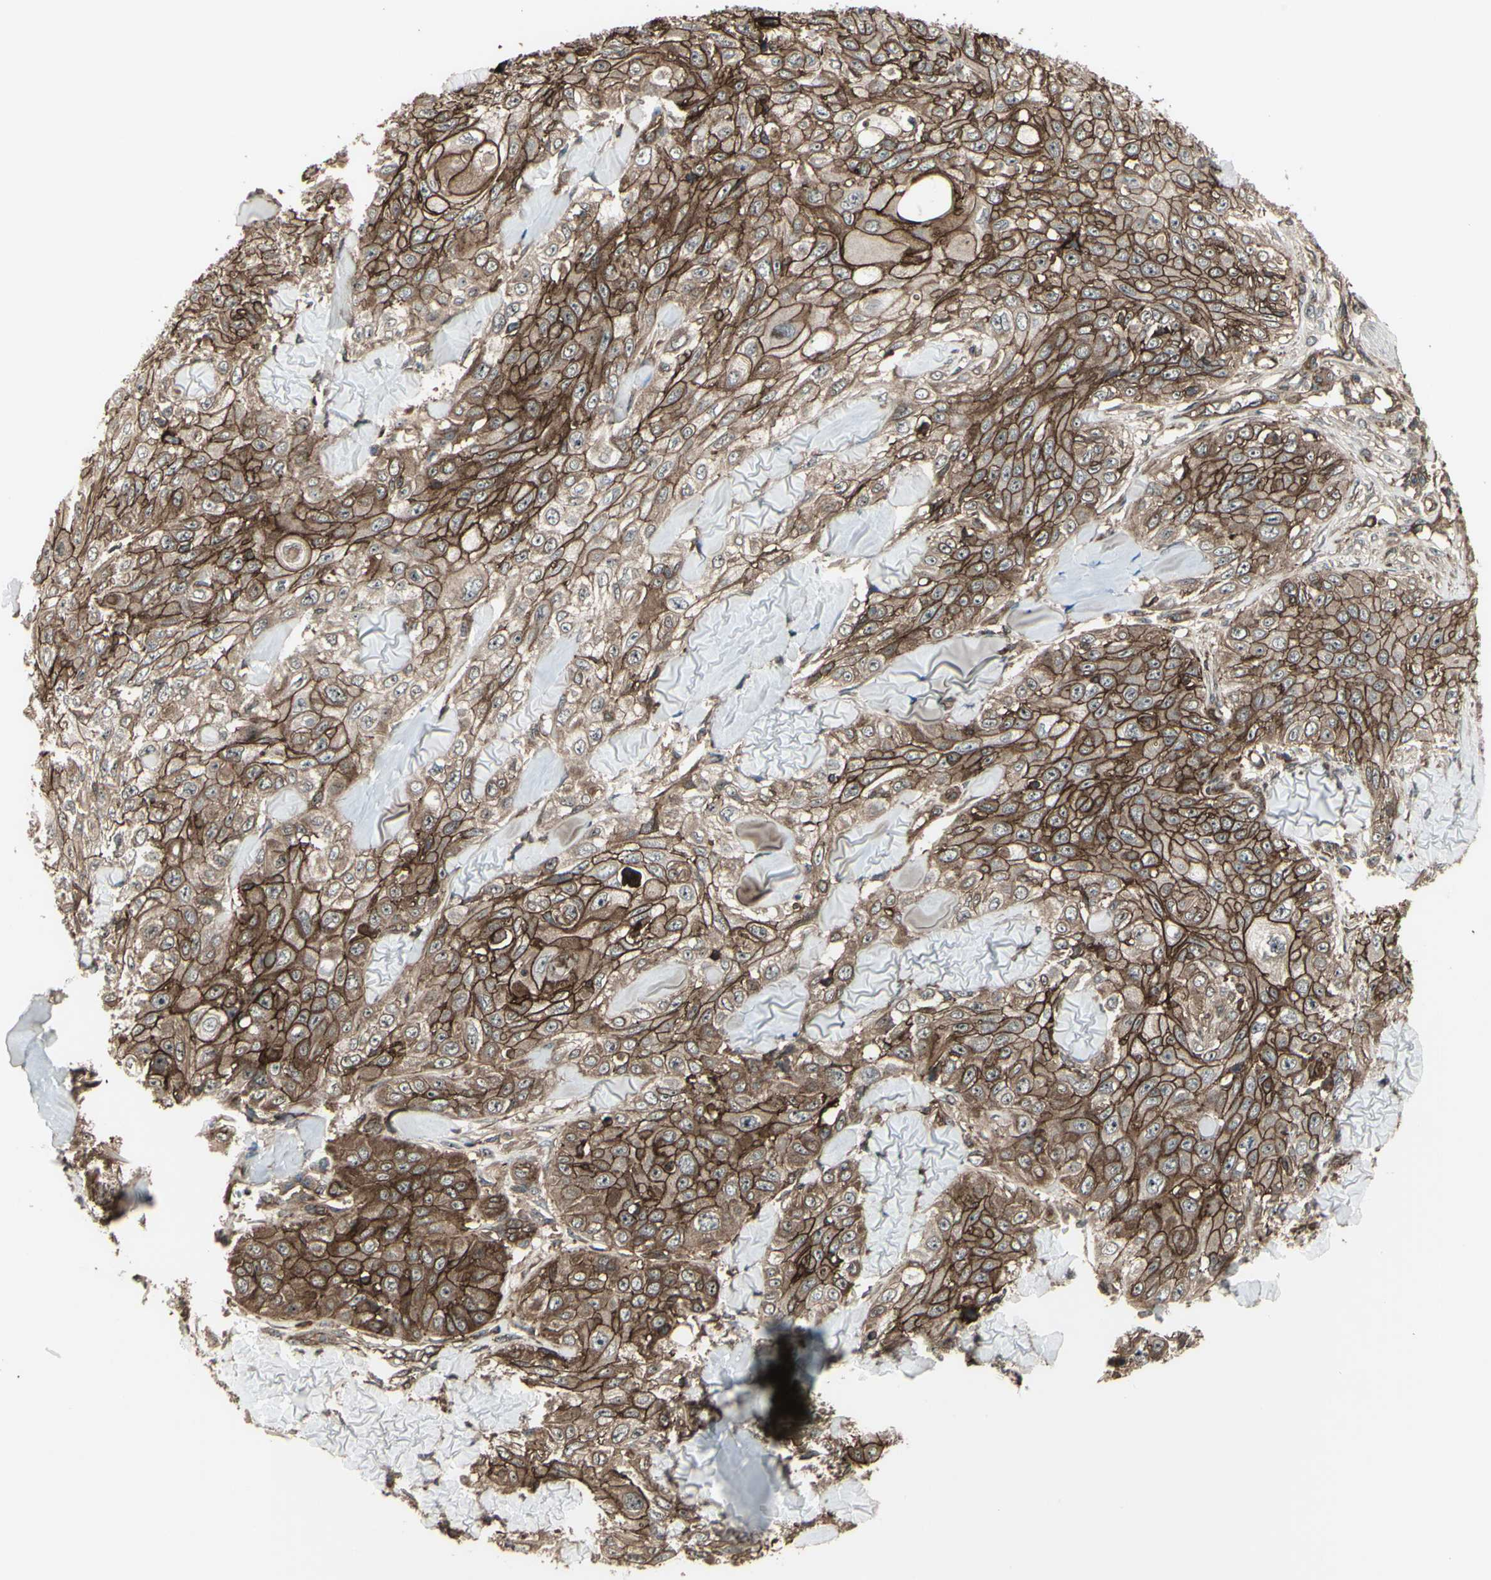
{"staining": {"intensity": "strong", "quantity": ">75%", "location": "cytoplasmic/membranous"}, "tissue": "skin cancer", "cell_type": "Tumor cells", "image_type": "cancer", "snomed": [{"axis": "morphology", "description": "Squamous cell carcinoma, NOS"}, {"axis": "topography", "description": "Skin"}], "caption": "Strong cytoplasmic/membranous positivity for a protein is present in about >75% of tumor cells of skin cancer (squamous cell carcinoma) using immunohistochemistry (IHC).", "gene": "FXYD5", "patient": {"sex": "male", "age": 86}}